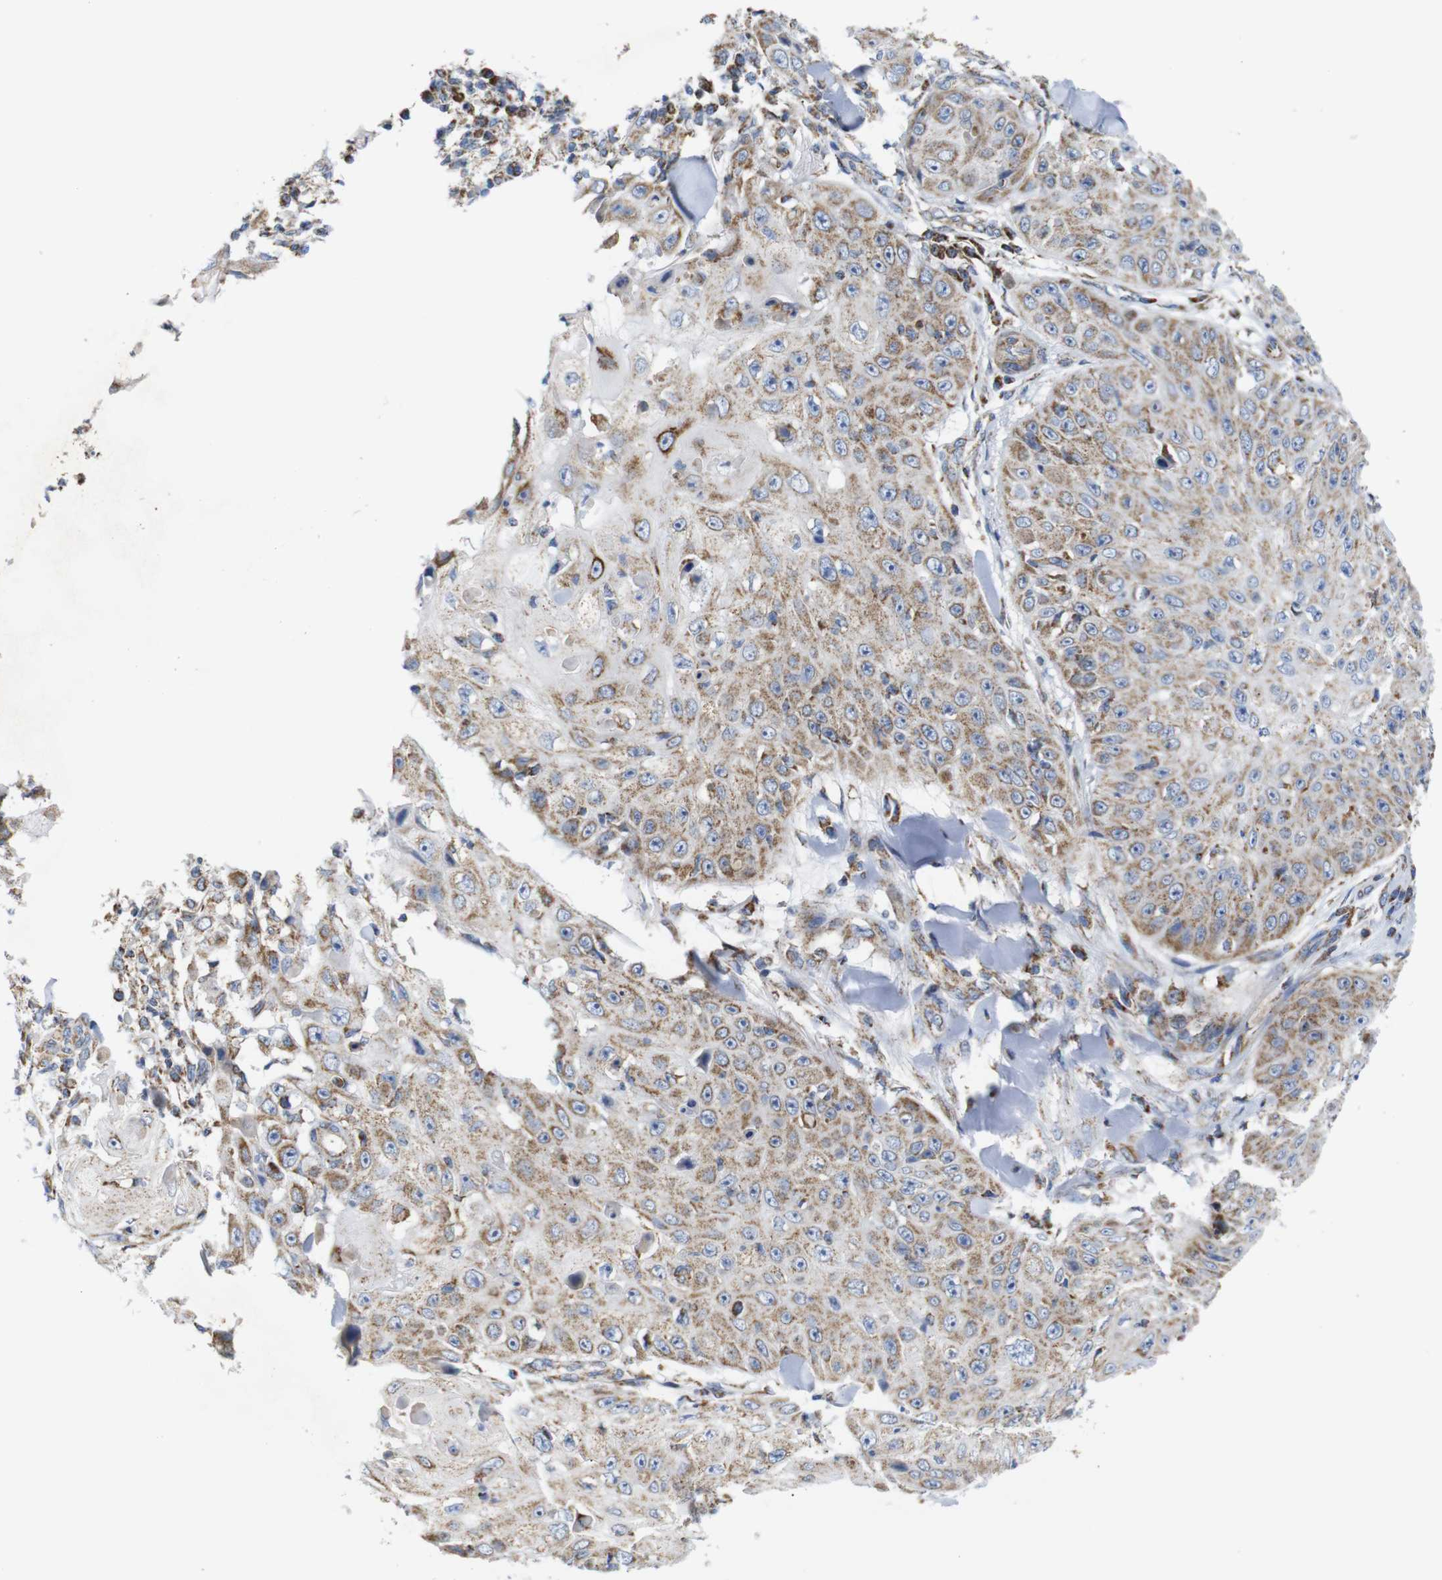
{"staining": {"intensity": "moderate", "quantity": "25%-75%", "location": "cytoplasmic/membranous"}, "tissue": "skin cancer", "cell_type": "Tumor cells", "image_type": "cancer", "snomed": [{"axis": "morphology", "description": "Squamous cell carcinoma, NOS"}, {"axis": "topography", "description": "Skin"}], "caption": "This histopathology image shows immunohistochemistry (IHC) staining of skin cancer, with medium moderate cytoplasmic/membranous expression in about 25%-75% of tumor cells.", "gene": "FAM171B", "patient": {"sex": "male", "age": 86}}